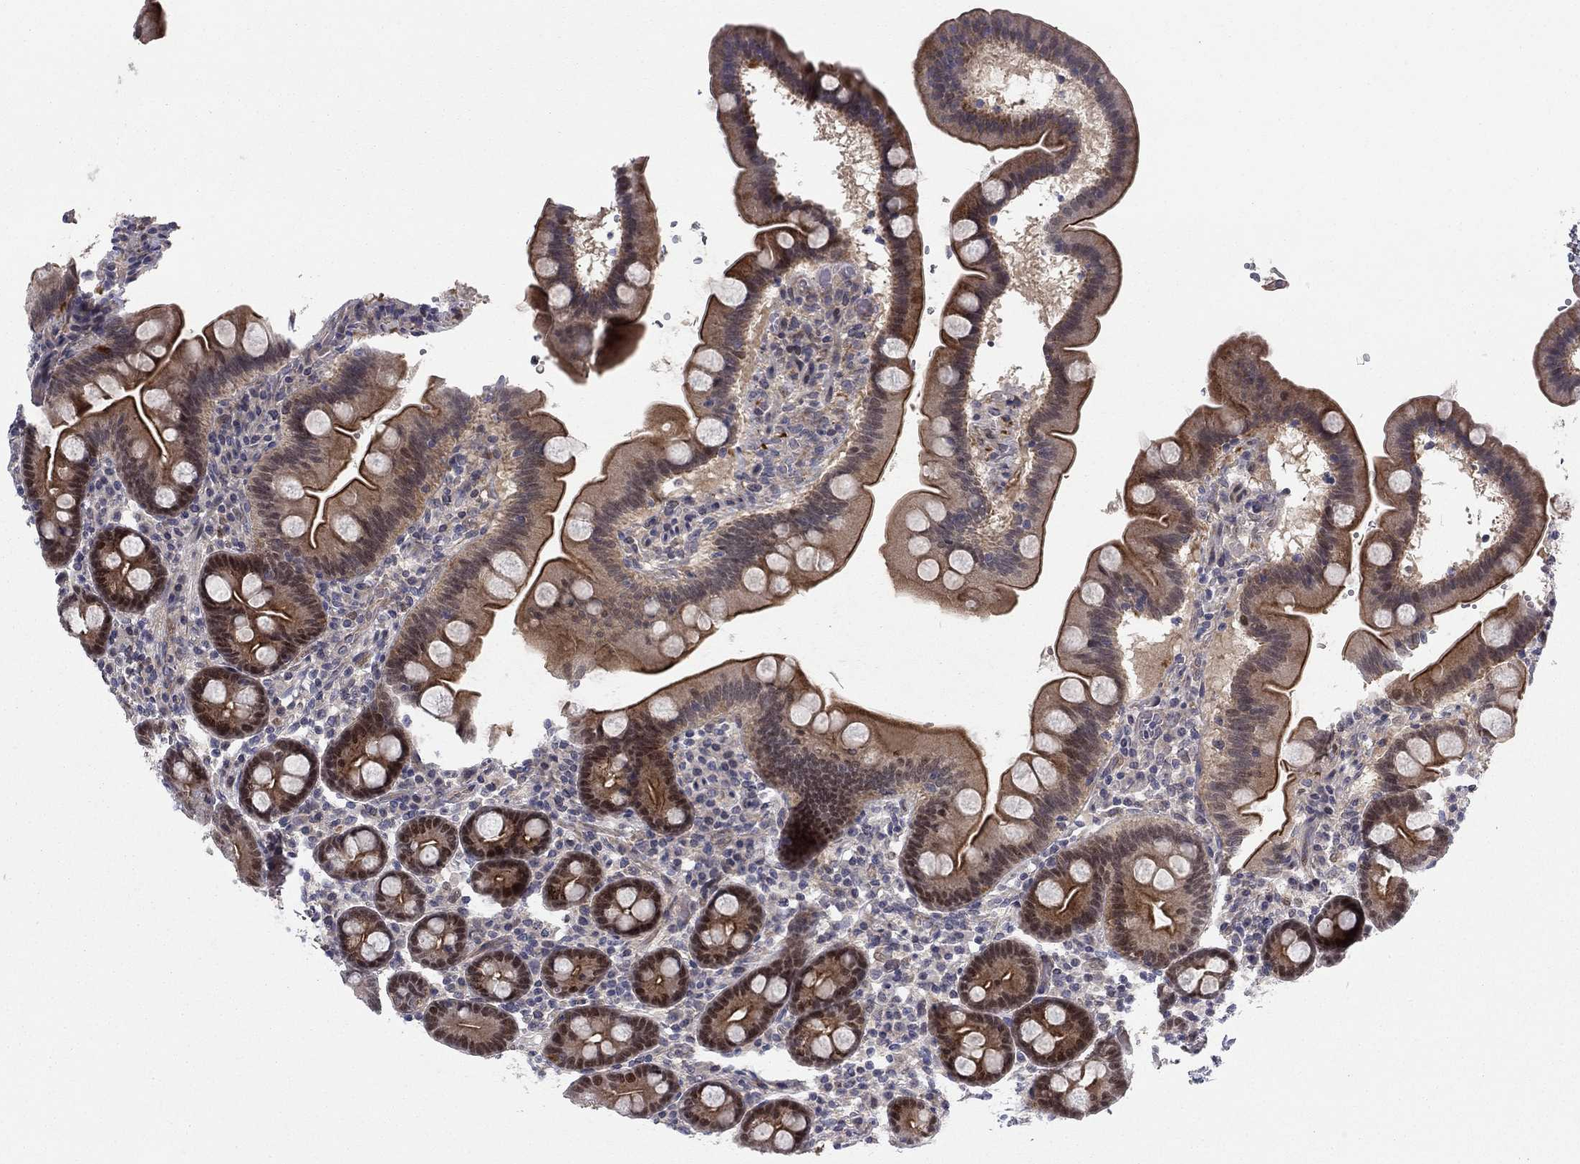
{"staining": {"intensity": "strong", "quantity": "25%-75%", "location": "cytoplasmic/membranous"}, "tissue": "duodenum", "cell_type": "Glandular cells", "image_type": "normal", "snomed": [{"axis": "morphology", "description": "Normal tissue, NOS"}, {"axis": "topography", "description": "Duodenum"}], "caption": "Strong cytoplasmic/membranous positivity is present in approximately 25%-75% of glandular cells in unremarkable duodenum.", "gene": "BCL11A", "patient": {"sex": "male", "age": 59}}